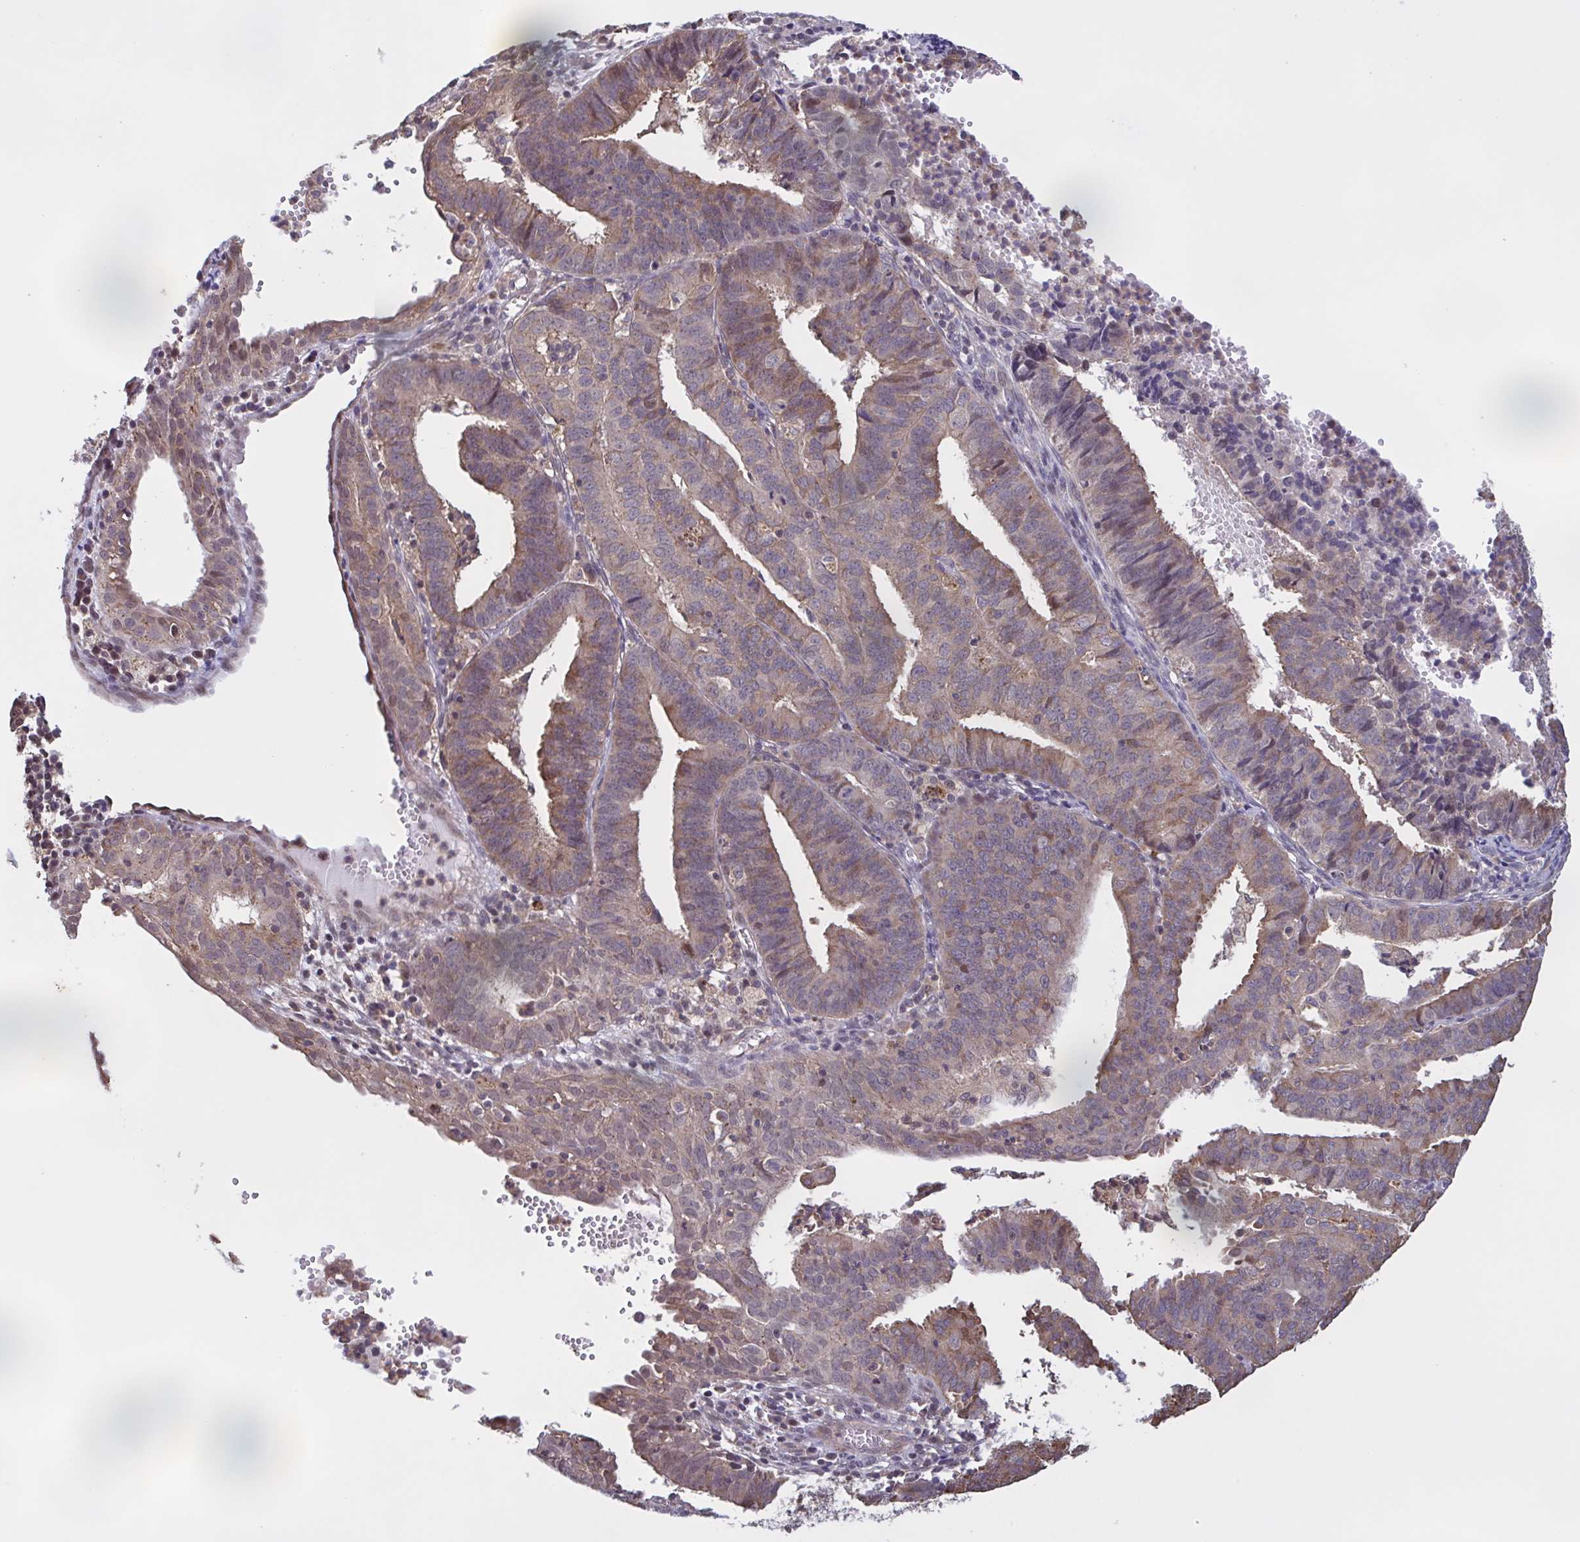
{"staining": {"intensity": "weak", "quantity": "25%-75%", "location": "cytoplasmic/membranous"}, "tissue": "endometrial cancer", "cell_type": "Tumor cells", "image_type": "cancer", "snomed": [{"axis": "morphology", "description": "Adenocarcinoma, NOS"}, {"axis": "topography", "description": "Endometrium"}], "caption": "Endometrial adenocarcinoma was stained to show a protein in brown. There is low levels of weak cytoplasmic/membranous expression in about 25%-75% of tumor cells.", "gene": "ZNF200", "patient": {"sex": "female", "age": 73}}